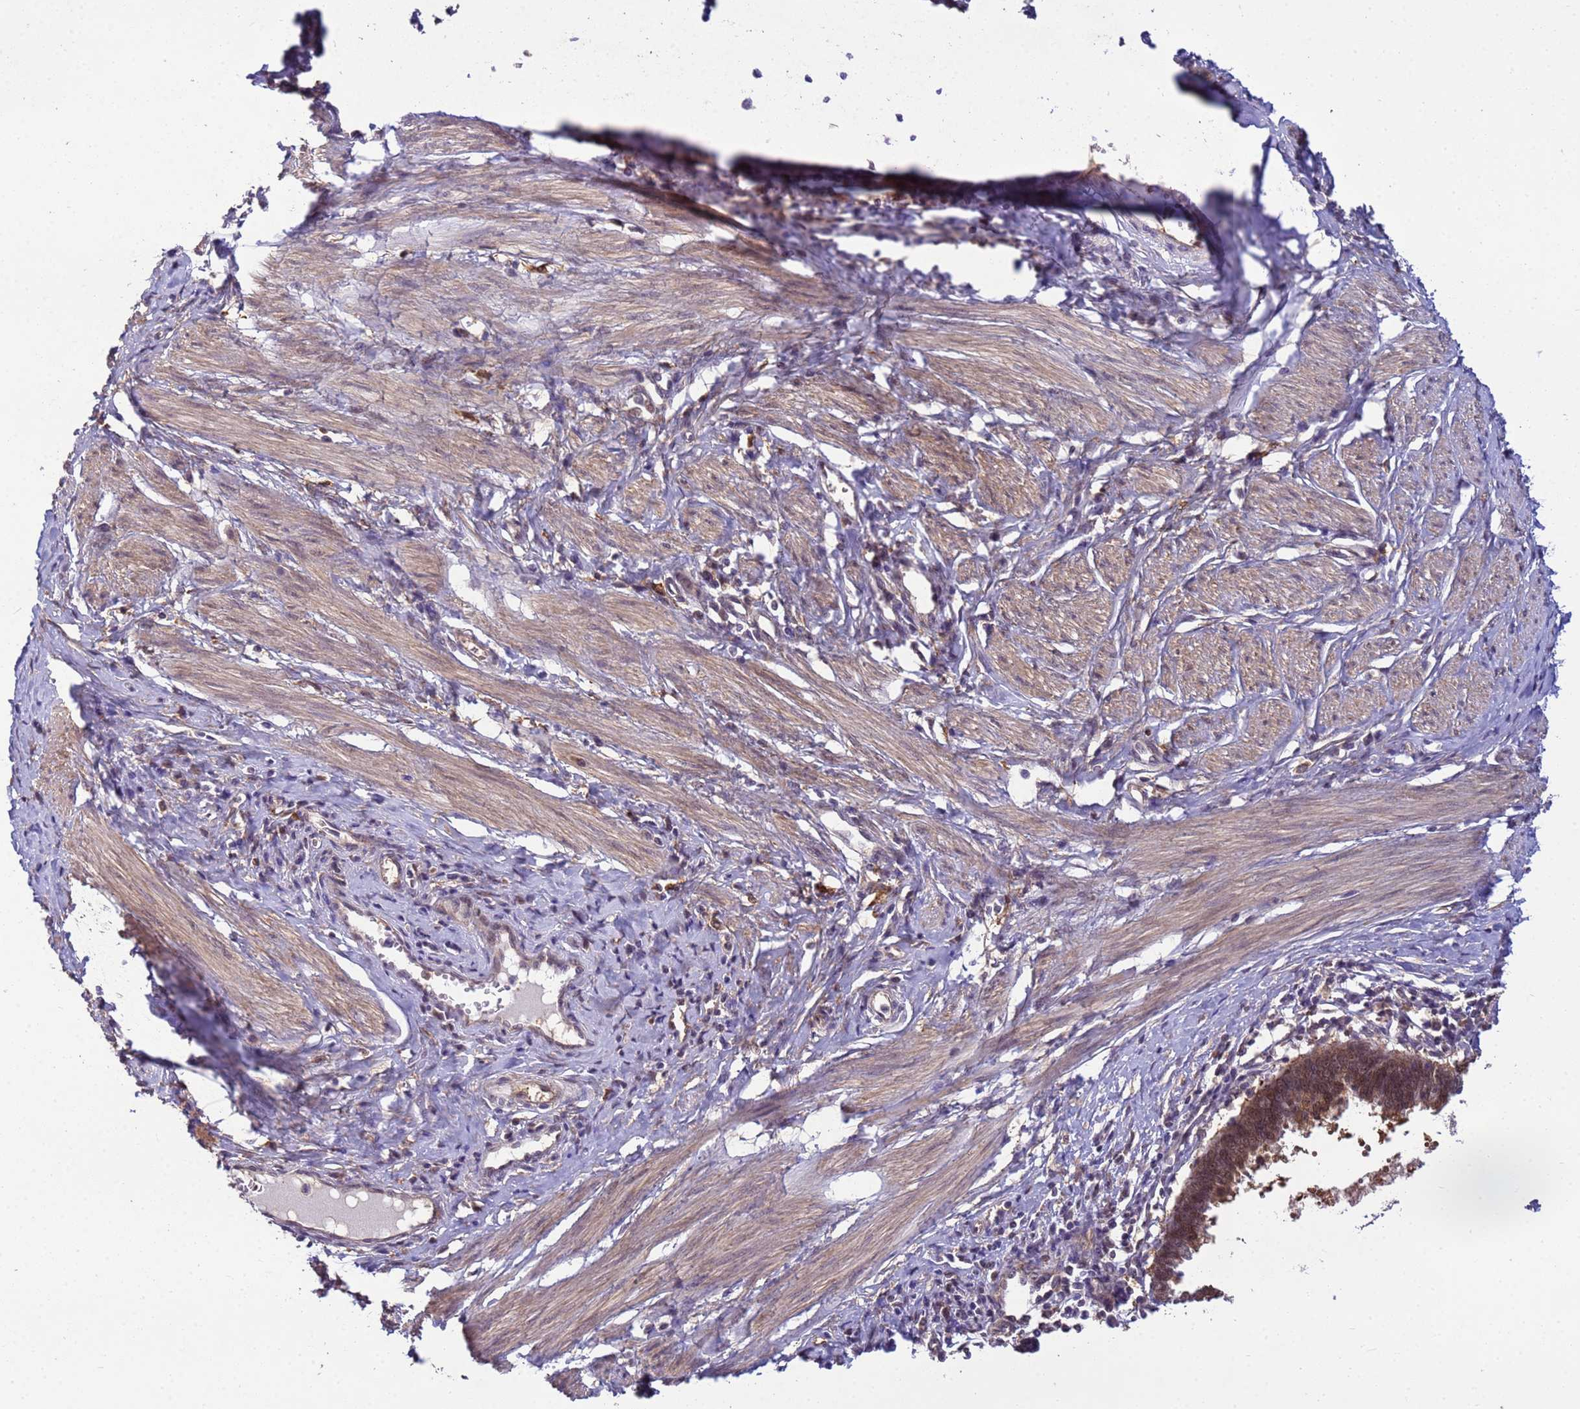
{"staining": {"intensity": "moderate", "quantity": ">75%", "location": "cytoplasmic/membranous,nuclear"}, "tissue": "cervical cancer", "cell_type": "Tumor cells", "image_type": "cancer", "snomed": [{"axis": "morphology", "description": "Adenocarcinoma, NOS"}, {"axis": "topography", "description": "Cervix"}], "caption": "Cervical cancer (adenocarcinoma) stained with immunohistochemistry exhibits moderate cytoplasmic/membranous and nuclear expression in about >75% of tumor cells.", "gene": "NPEPPS", "patient": {"sex": "female", "age": 36}}